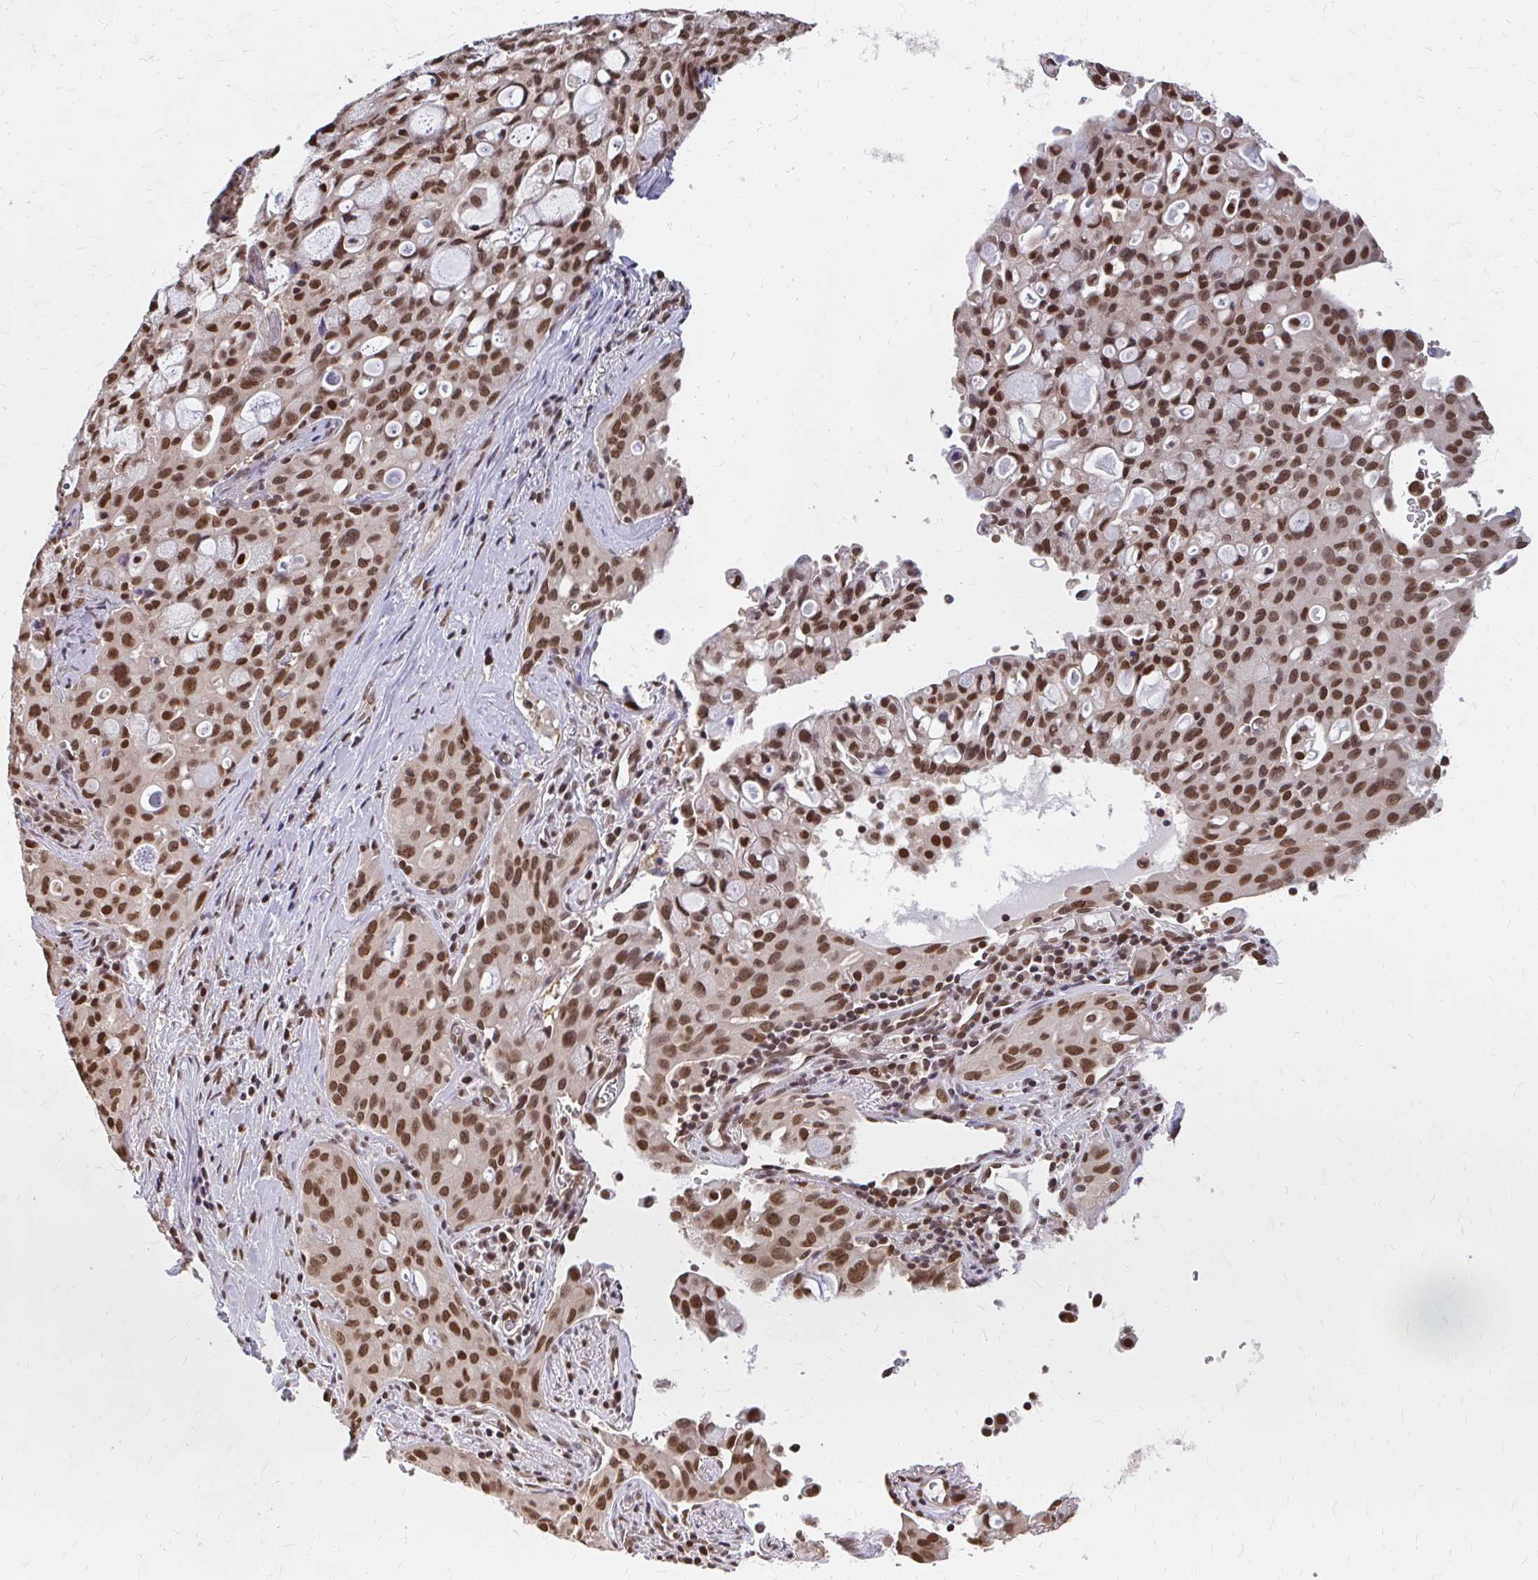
{"staining": {"intensity": "moderate", "quantity": ">75%", "location": "nuclear"}, "tissue": "lung cancer", "cell_type": "Tumor cells", "image_type": "cancer", "snomed": [{"axis": "morphology", "description": "Adenocarcinoma, NOS"}, {"axis": "topography", "description": "Lung"}], "caption": "Brown immunohistochemical staining in lung cancer reveals moderate nuclear staining in about >75% of tumor cells. The protein of interest is shown in brown color, while the nuclei are stained blue.", "gene": "XPO1", "patient": {"sex": "female", "age": 44}}